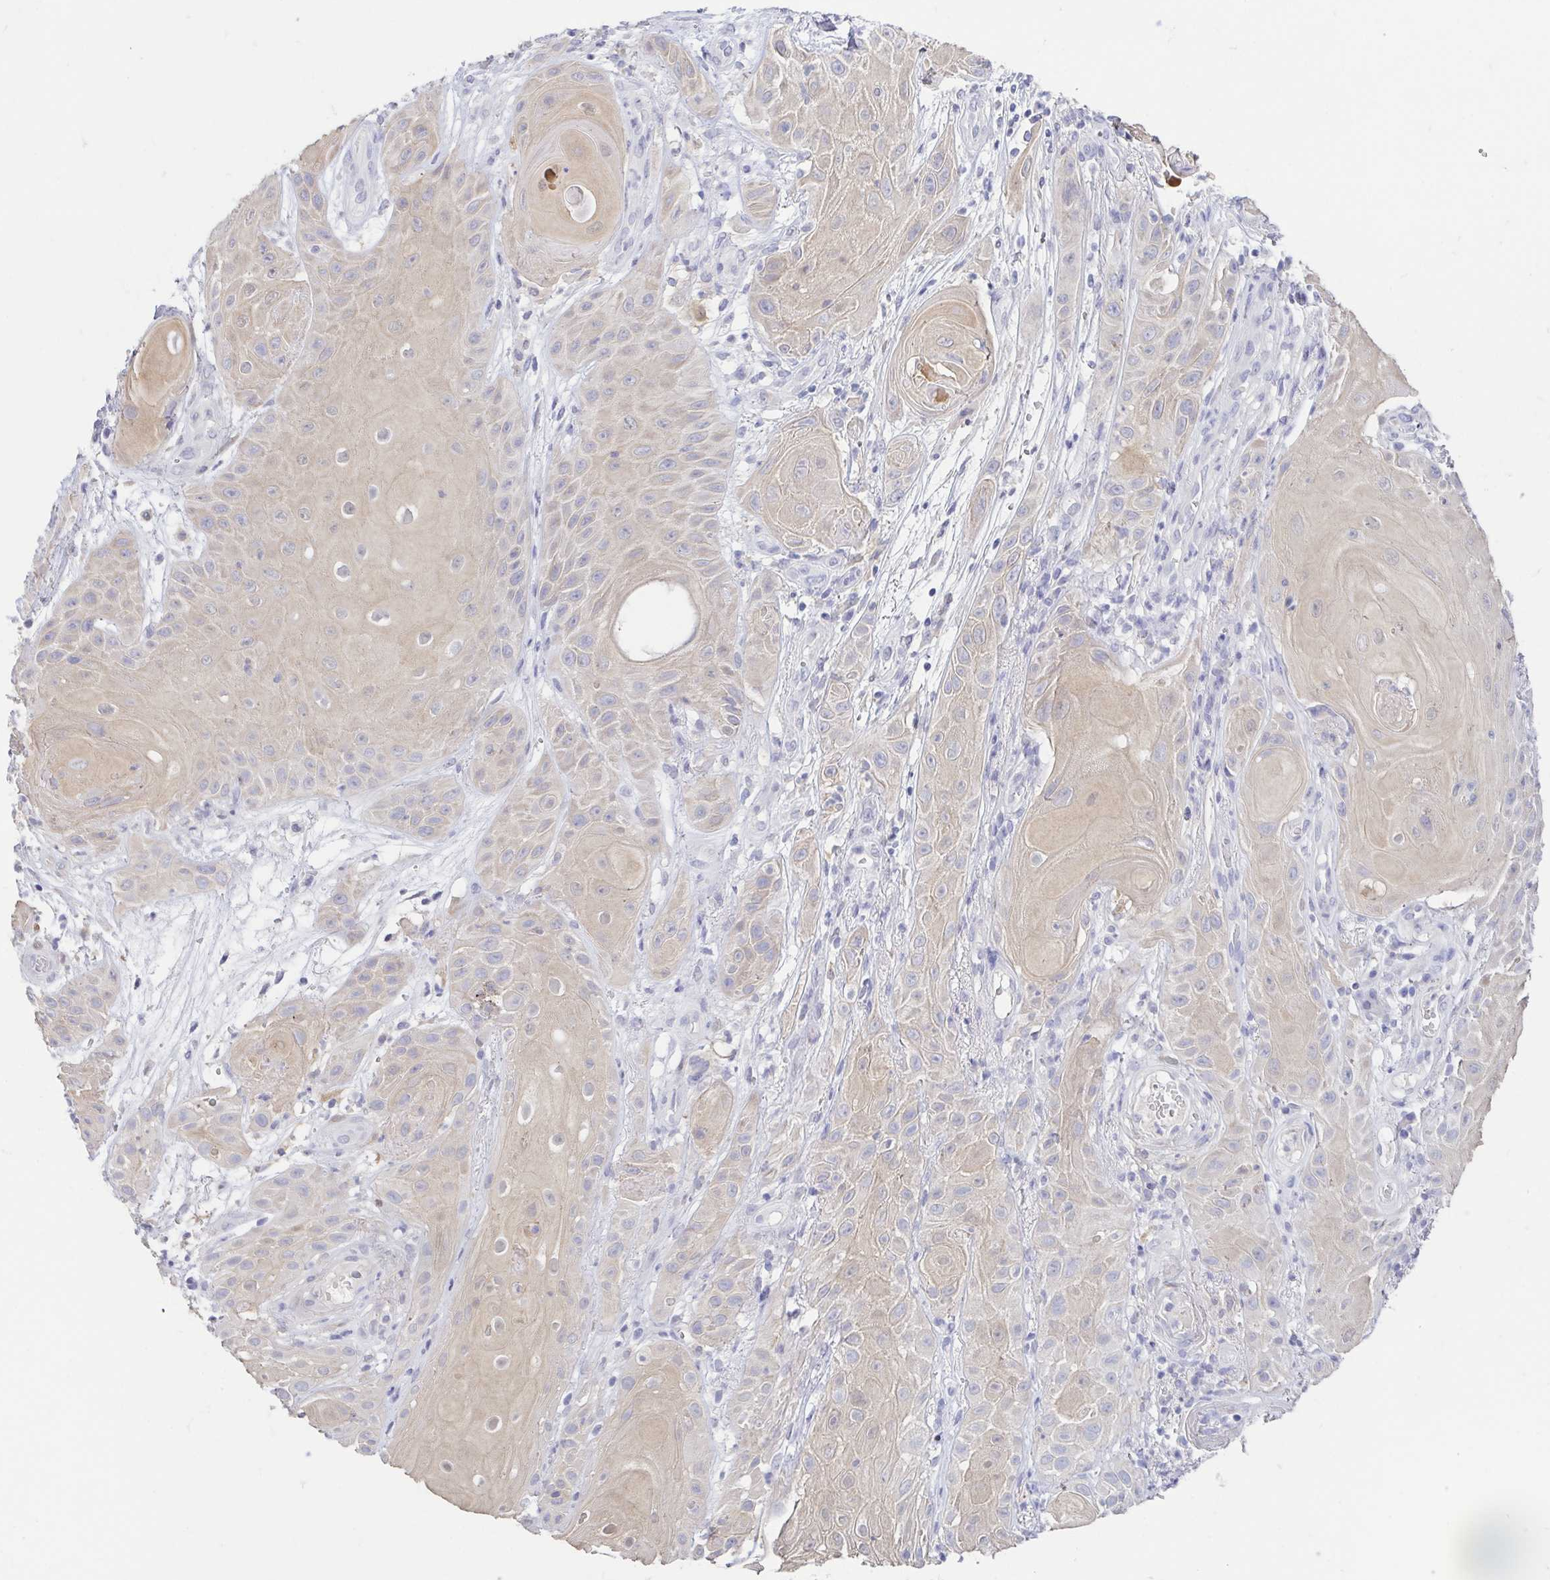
{"staining": {"intensity": "weak", "quantity": "25%-75%", "location": "cytoplasmic/membranous"}, "tissue": "skin cancer", "cell_type": "Tumor cells", "image_type": "cancer", "snomed": [{"axis": "morphology", "description": "Squamous cell carcinoma, NOS"}, {"axis": "topography", "description": "Skin"}], "caption": "A micrograph of human skin cancer (squamous cell carcinoma) stained for a protein reveals weak cytoplasmic/membranous brown staining in tumor cells.", "gene": "FABP3", "patient": {"sex": "male", "age": 62}}